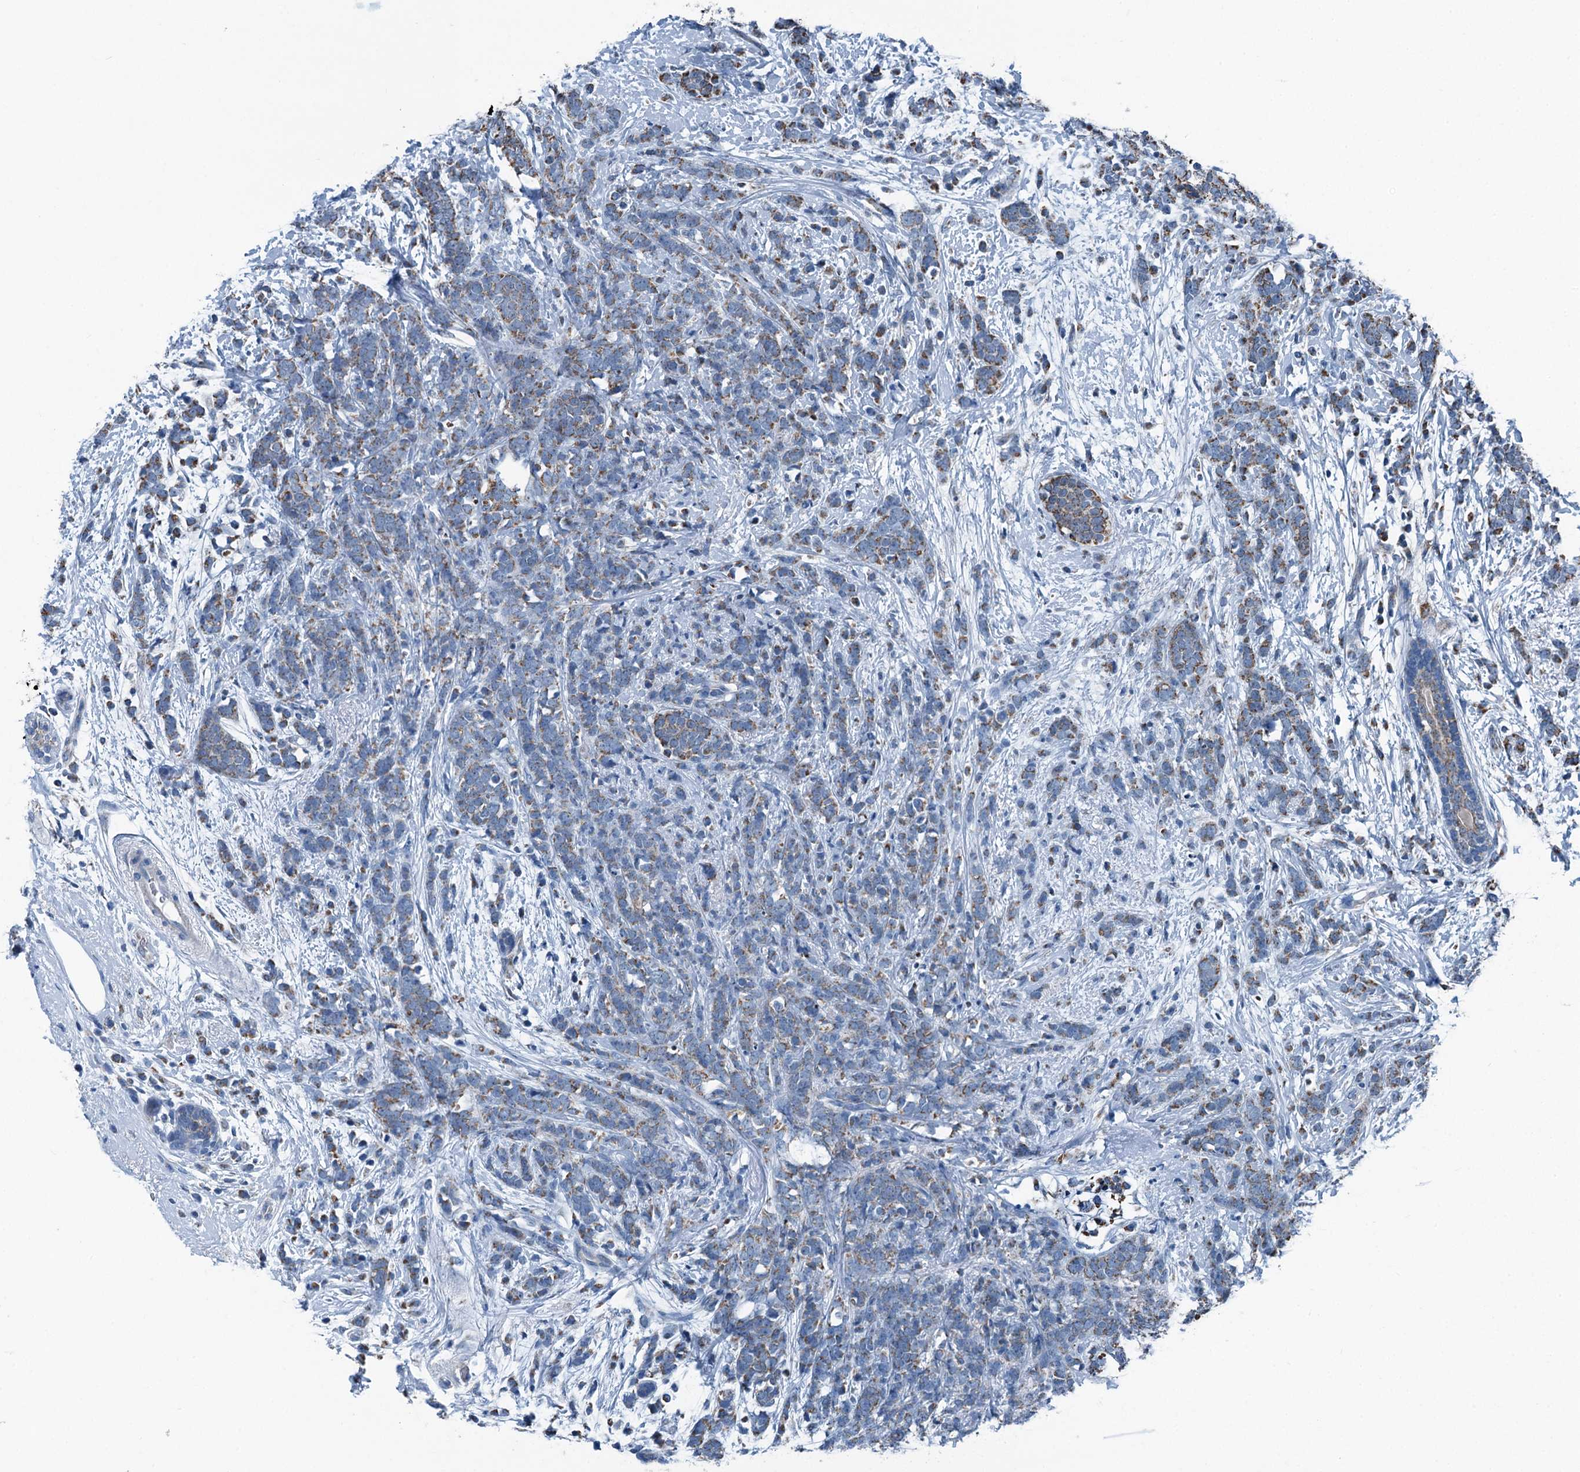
{"staining": {"intensity": "weak", "quantity": ">75%", "location": "cytoplasmic/membranous"}, "tissue": "breast cancer", "cell_type": "Tumor cells", "image_type": "cancer", "snomed": [{"axis": "morphology", "description": "Lobular carcinoma"}, {"axis": "topography", "description": "Breast"}], "caption": "The immunohistochemical stain shows weak cytoplasmic/membranous expression in tumor cells of lobular carcinoma (breast) tissue.", "gene": "TRPT1", "patient": {"sex": "female", "age": 58}}